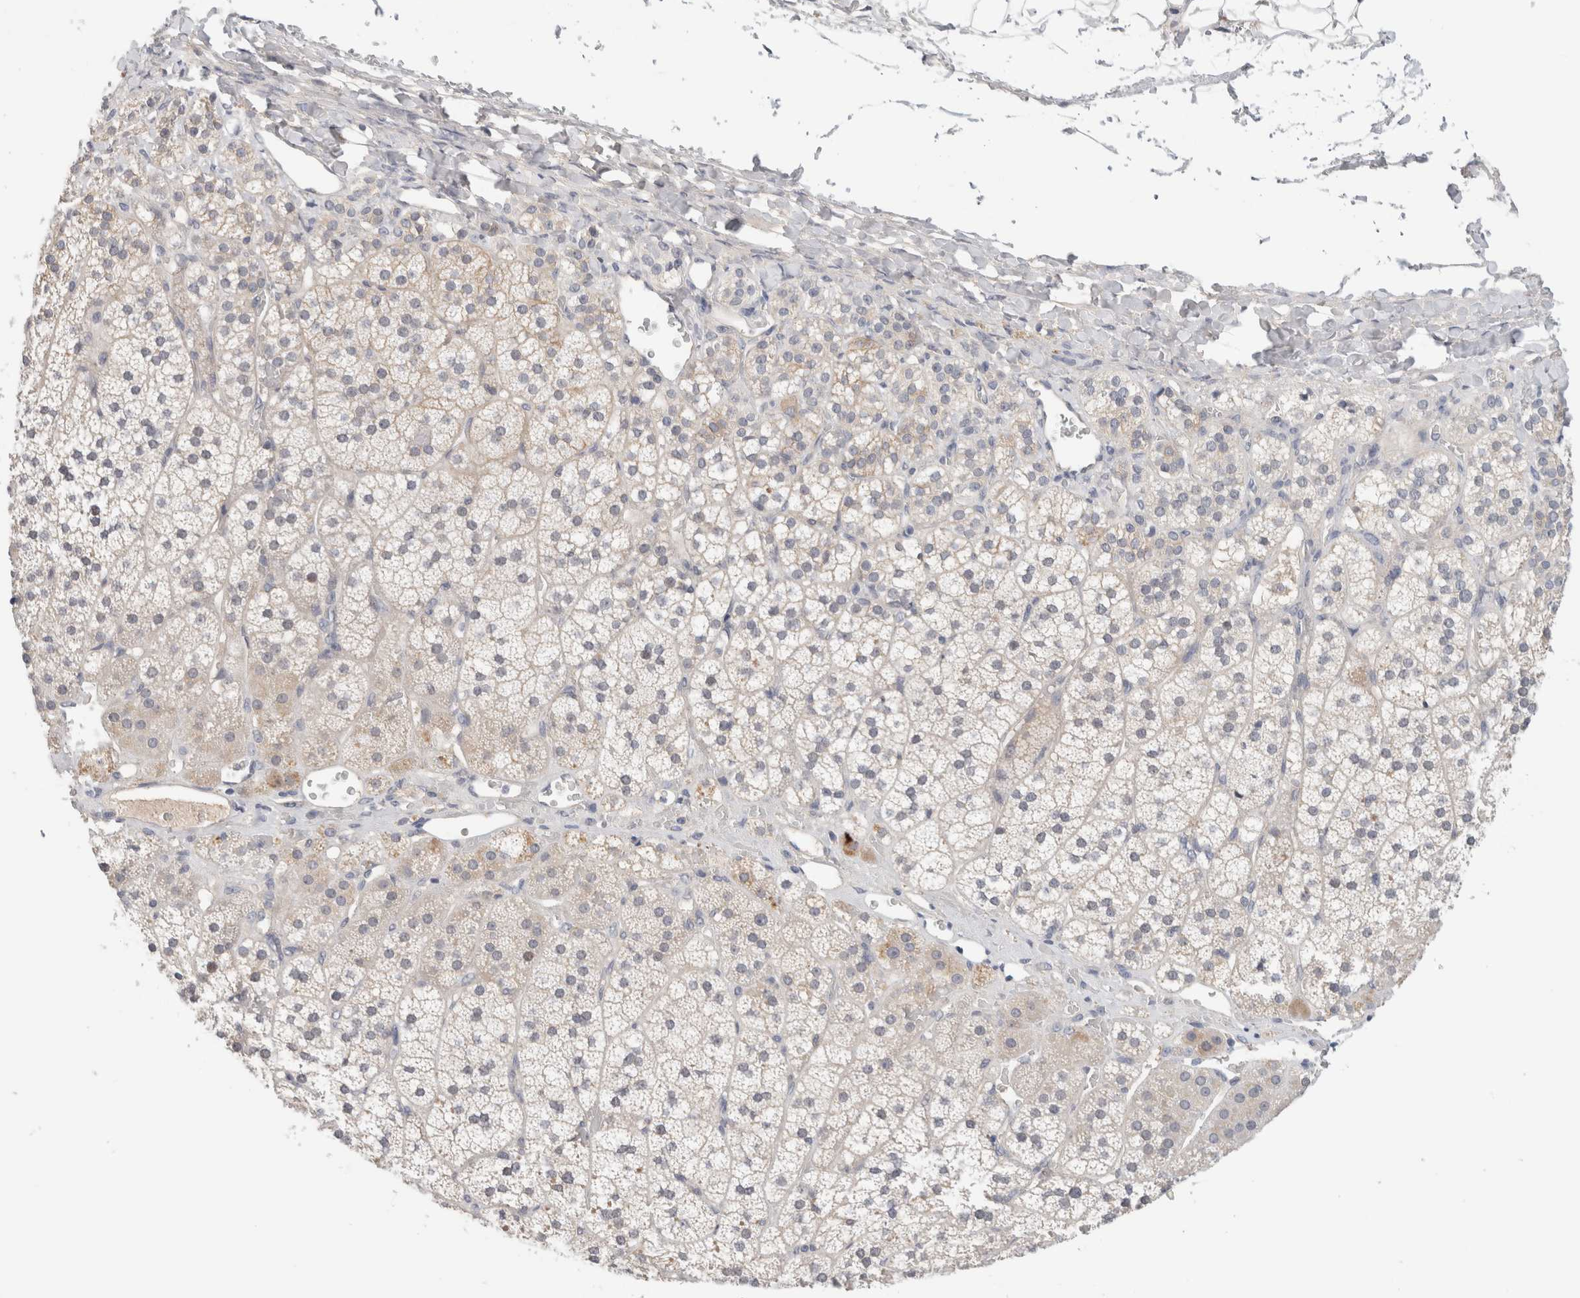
{"staining": {"intensity": "moderate", "quantity": "<25%", "location": "cytoplasmic/membranous"}, "tissue": "adrenal gland", "cell_type": "Glandular cells", "image_type": "normal", "snomed": [{"axis": "morphology", "description": "Normal tissue, NOS"}, {"axis": "topography", "description": "Adrenal gland"}], "caption": "IHC (DAB (3,3'-diaminobenzidine)) staining of unremarkable human adrenal gland shows moderate cytoplasmic/membranous protein expression in approximately <25% of glandular cells.", "gene": "HCN3", "patient": {"sex": "female", "age": 44}}